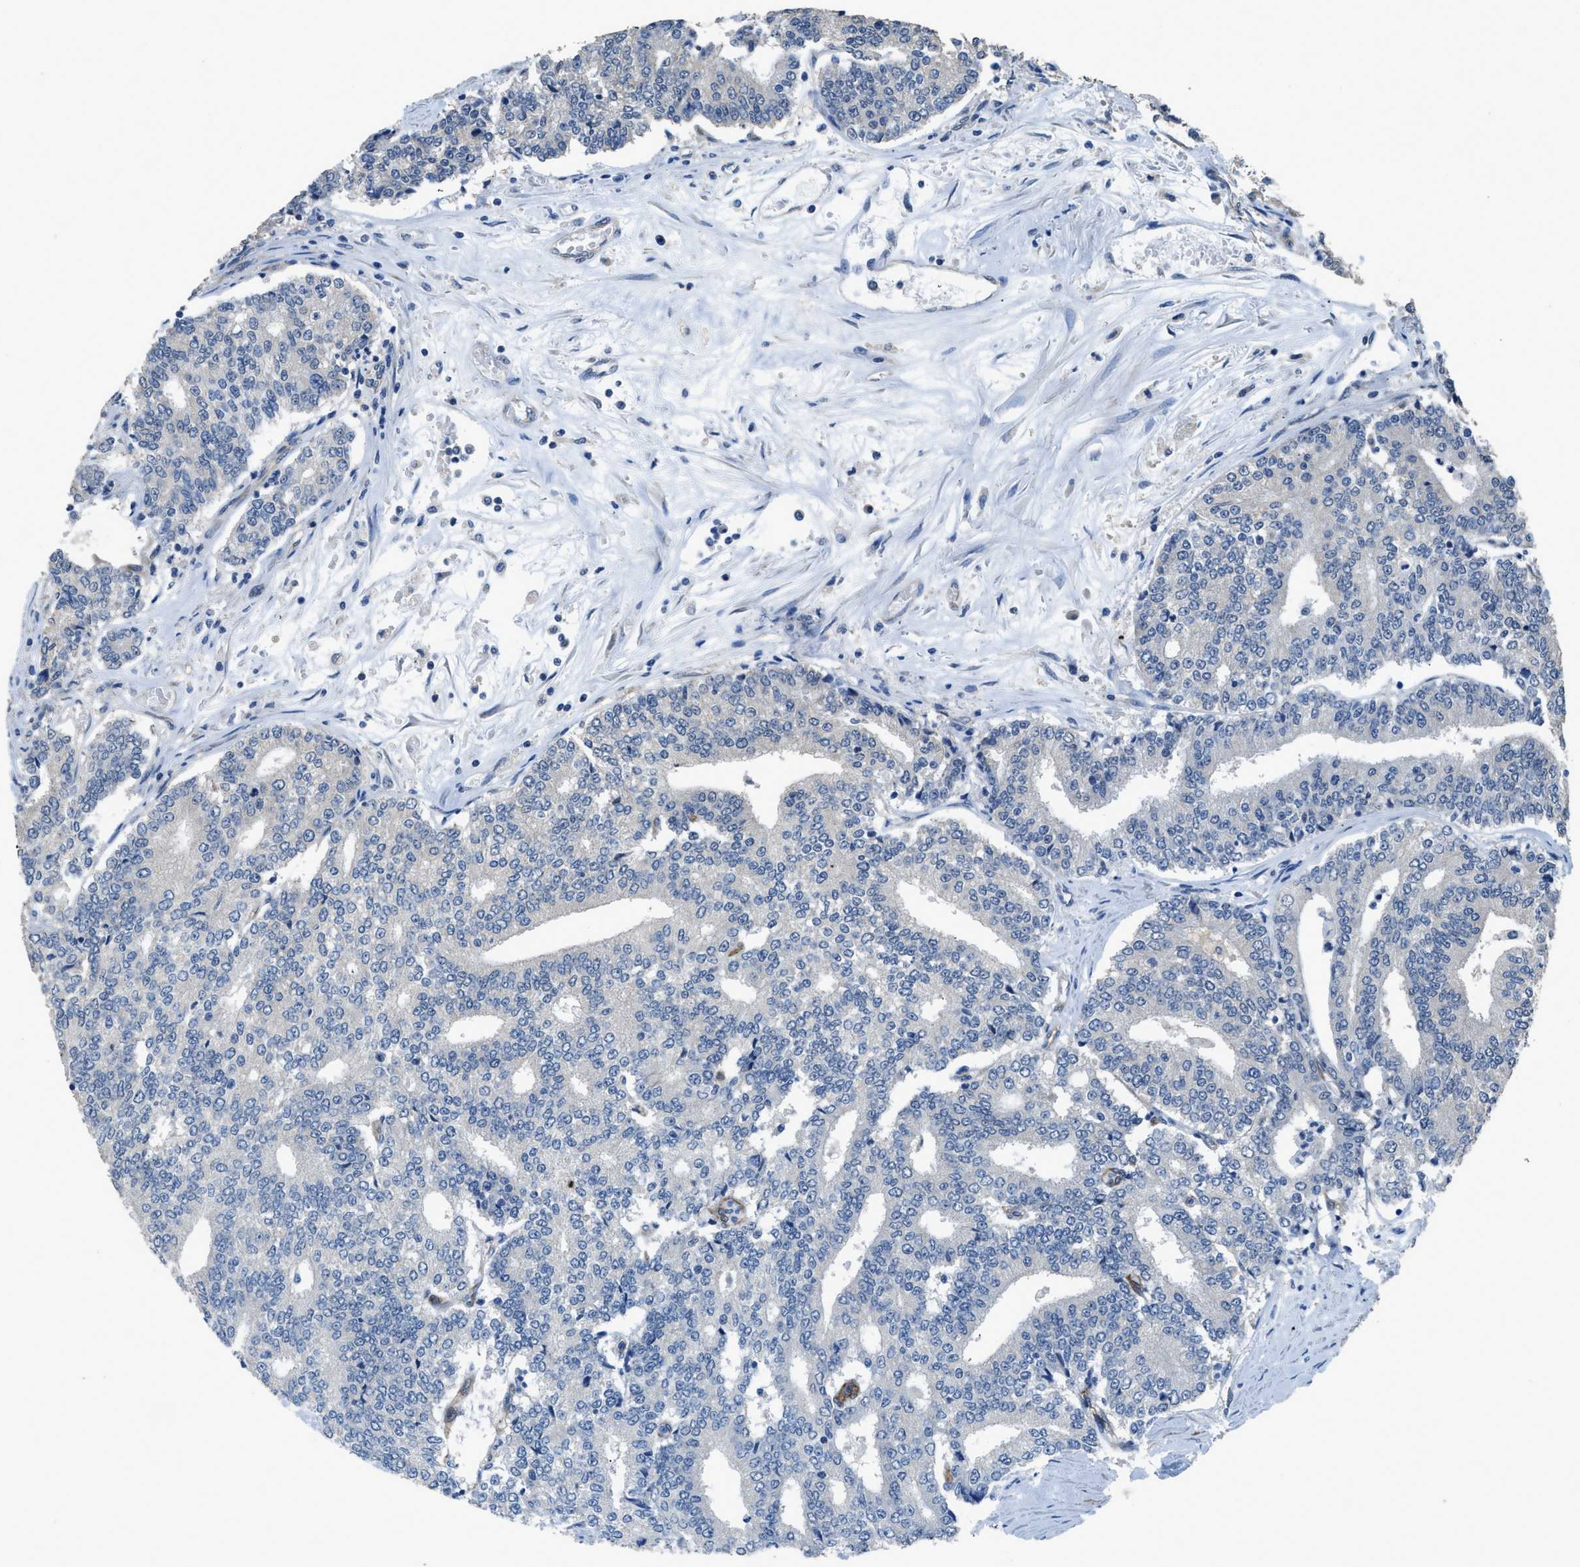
{"staining": {"intensity": "negative", "quantity": "none", "location": "none"}, "tissue": "prostate cancer", "cell_type": "Tumor cells", "image_type": "cancer", "snomed": [{"axis": "morphology", "description": "Normal tissue, NOS"}, {"axis": "morphology", "description": "Adenocarcinoma, High grade"}, {"axis": "topography", "description": "Prostate"}, {"axis": "topography", "description": "Seminal veicle"}], "caption": "Tumor cells are negative for brown protein staining in prostate adenocarcinoma (high-grade).", "gene": "SYNM", "patient": {"sex": "male", "age": 55}}